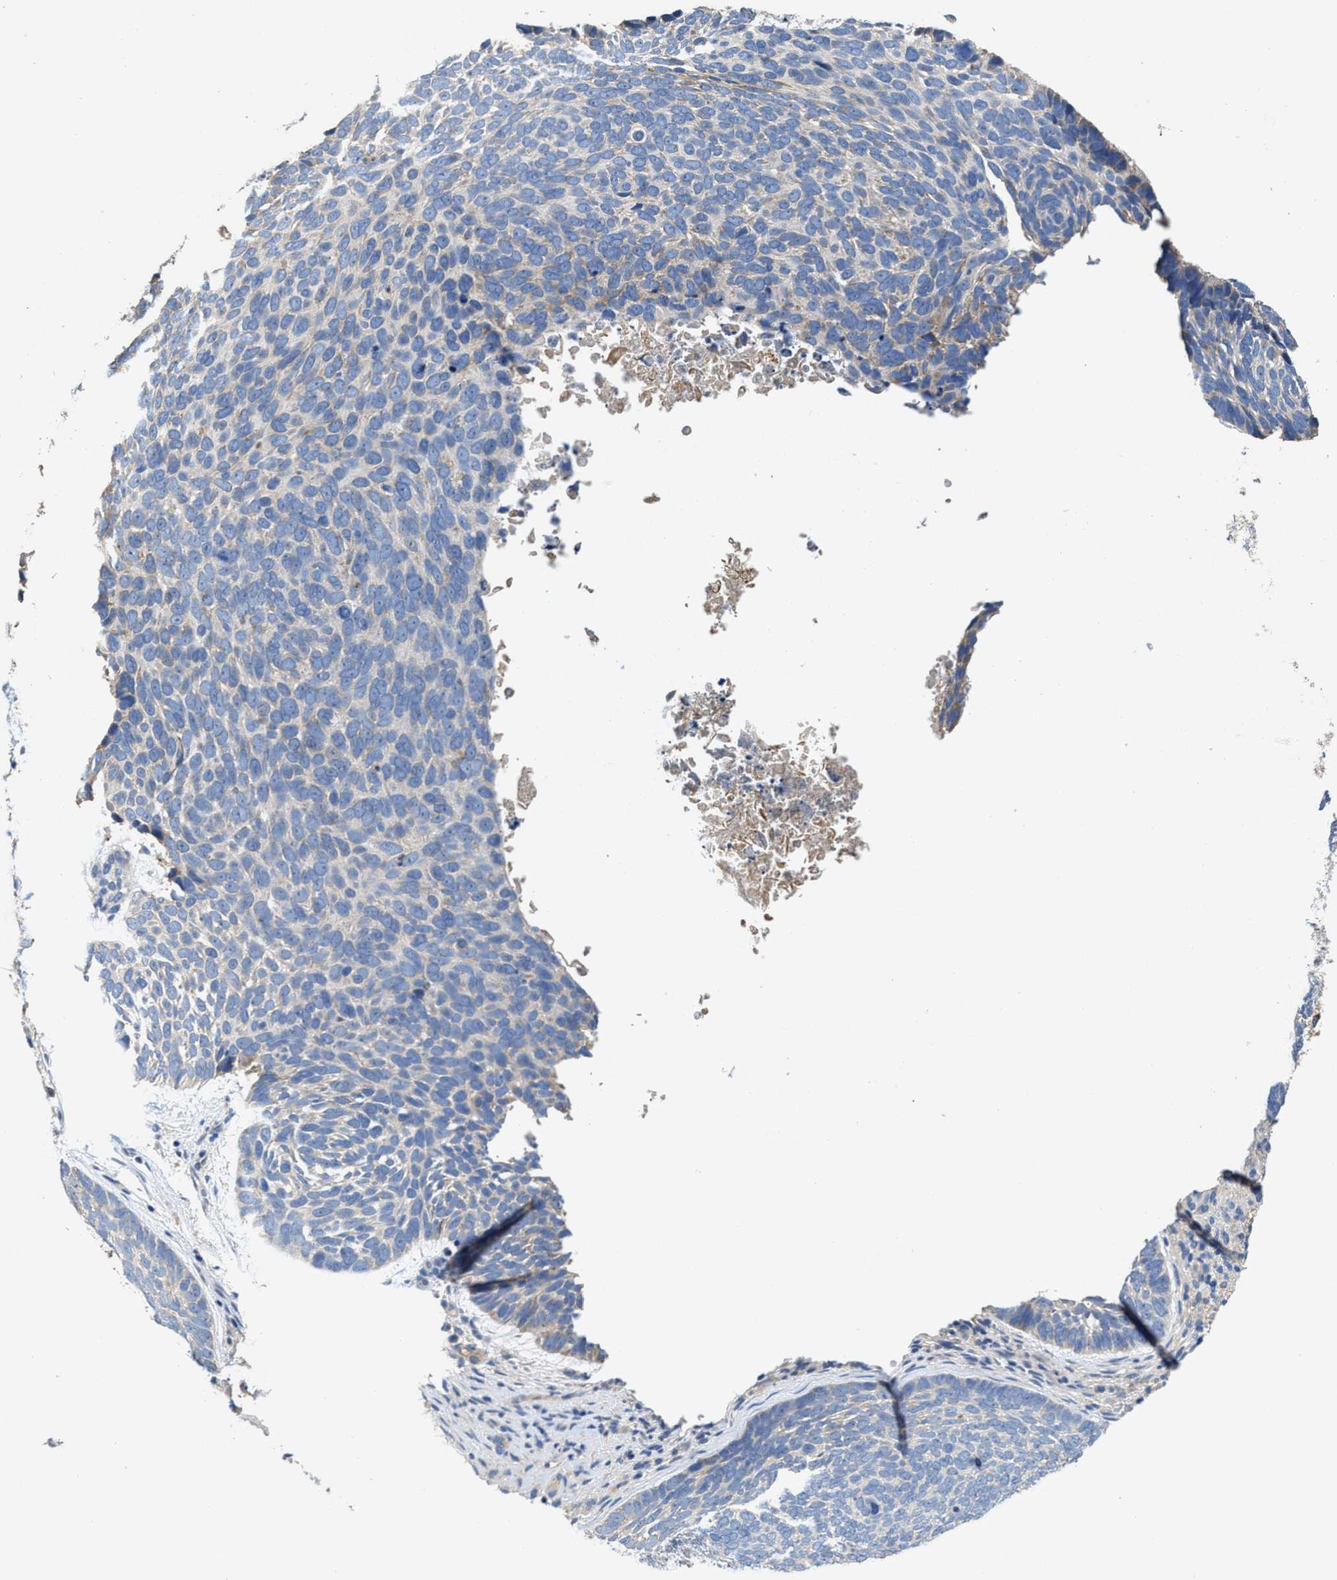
{"staining": {"intensity": "negative", "quantity": "none", "location": "none"}, "tissue": "skin cancer", "cell_type": "Tumor cells", "image_type": "cancer", "snomed": [{"axis": "morphology", "description": "Basal cell carcinoma"}, {"axis": "topography", "description": "Skin"}, {"axis": "topography", "description": "Skin of head"}], "caption": "This is a micrograph of immunohistochemistry staining of skin cancer (basal cell carcinoma), which shows no staining in tumor cells.", "gene": "PEG10", "patient": {"sex": "female", "age": 85}}